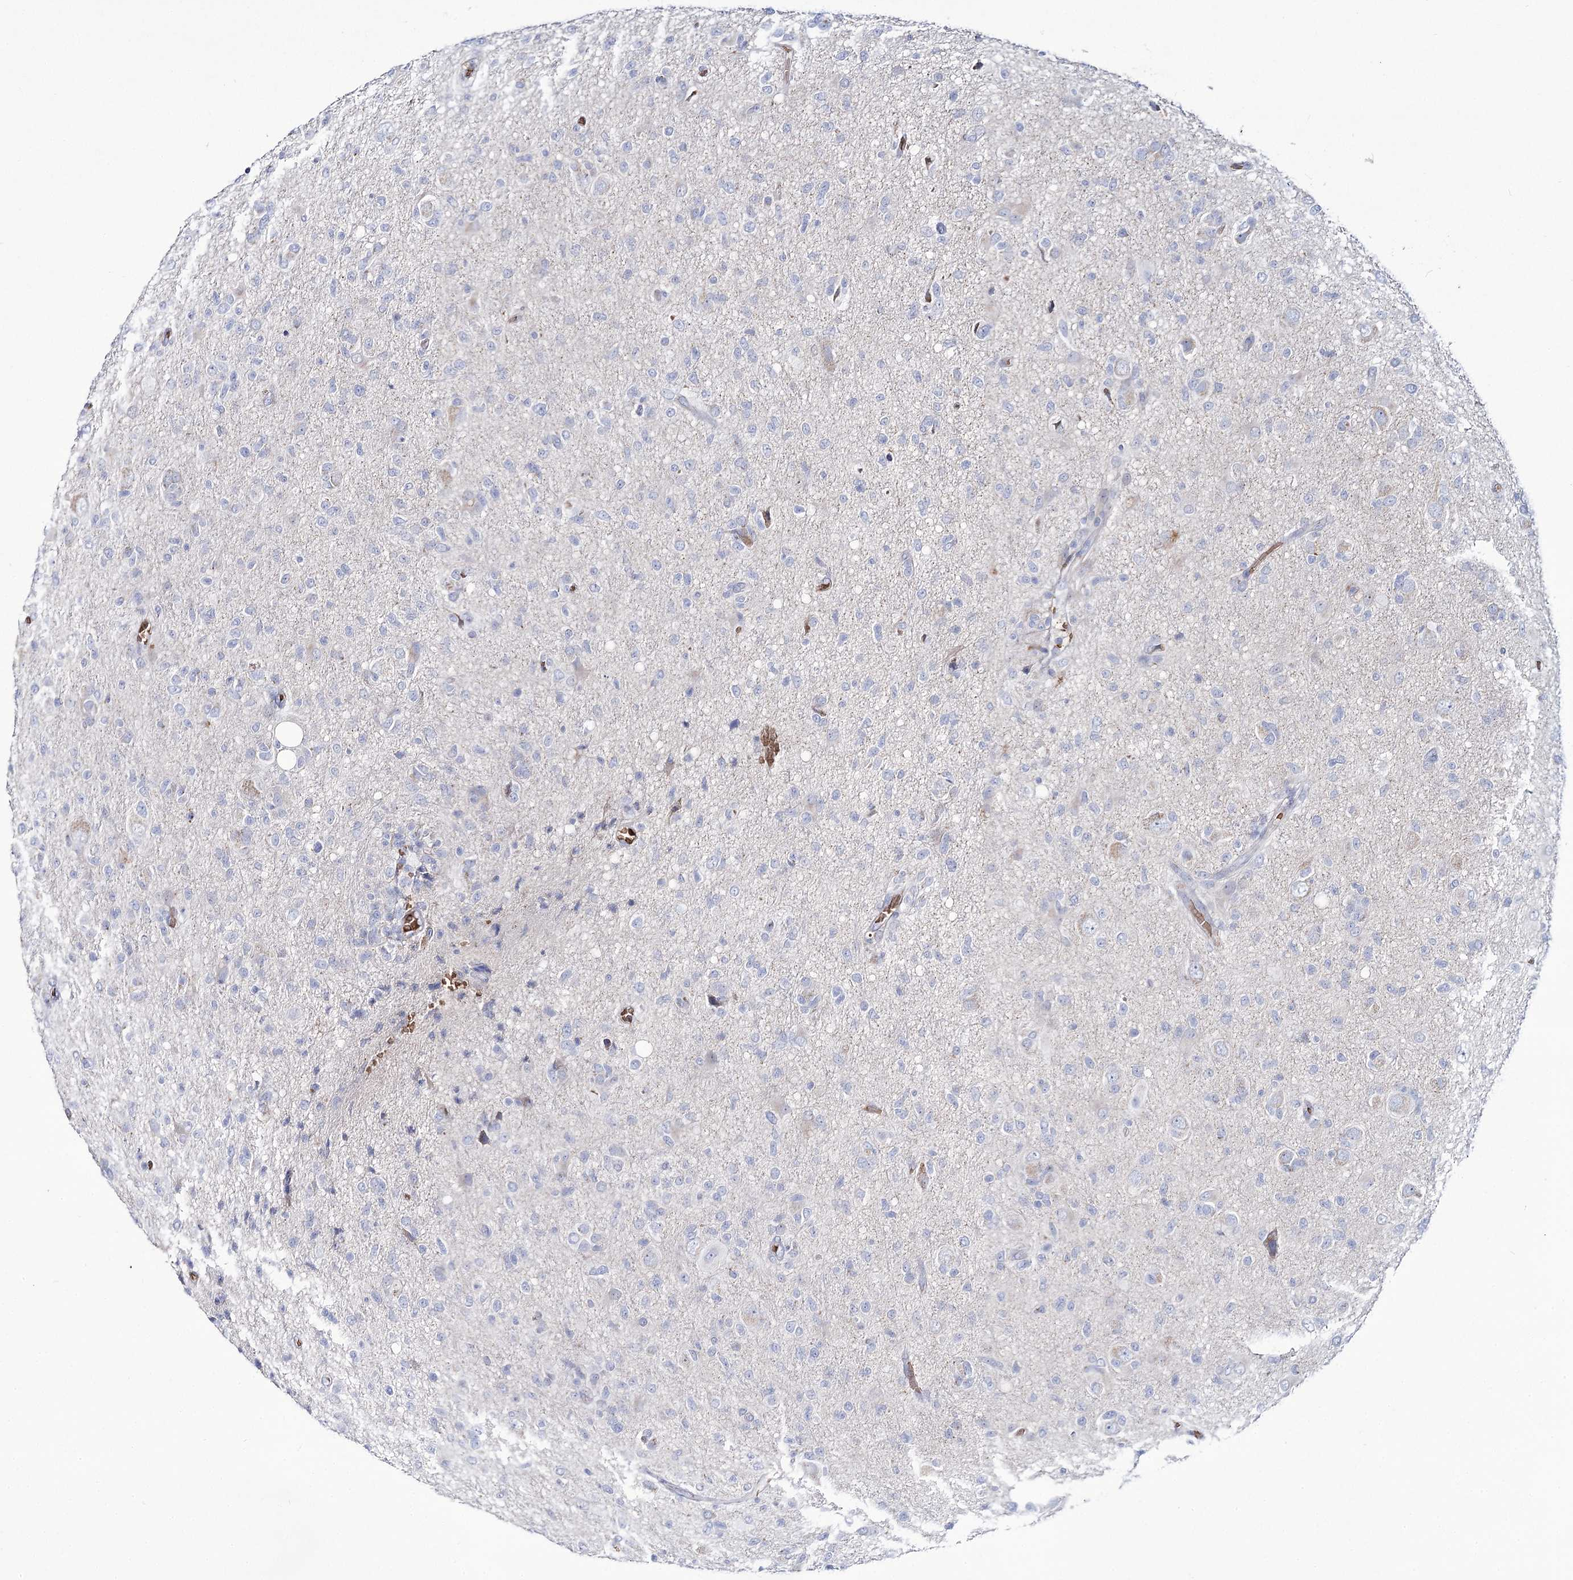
{"staining": {"intensity": "negative", "quantity": "none", "location": "none"}, "tissue": "glioma", "cell_type": "Tumor cells", "image_type": "cancer", "snomed": [{"axis": "morphology", "description": "Glioma, malignant, High grade"}, {"axis": "topography", "description": "Brain"}], "caption": "Immunohistochemistry histopathology image of neoplastic tissue: human glioma stained with DAB displays no significant protein staining in tumor cells.", "gene": "GBF1", "patient": {"sex": "female", "age": 57}}